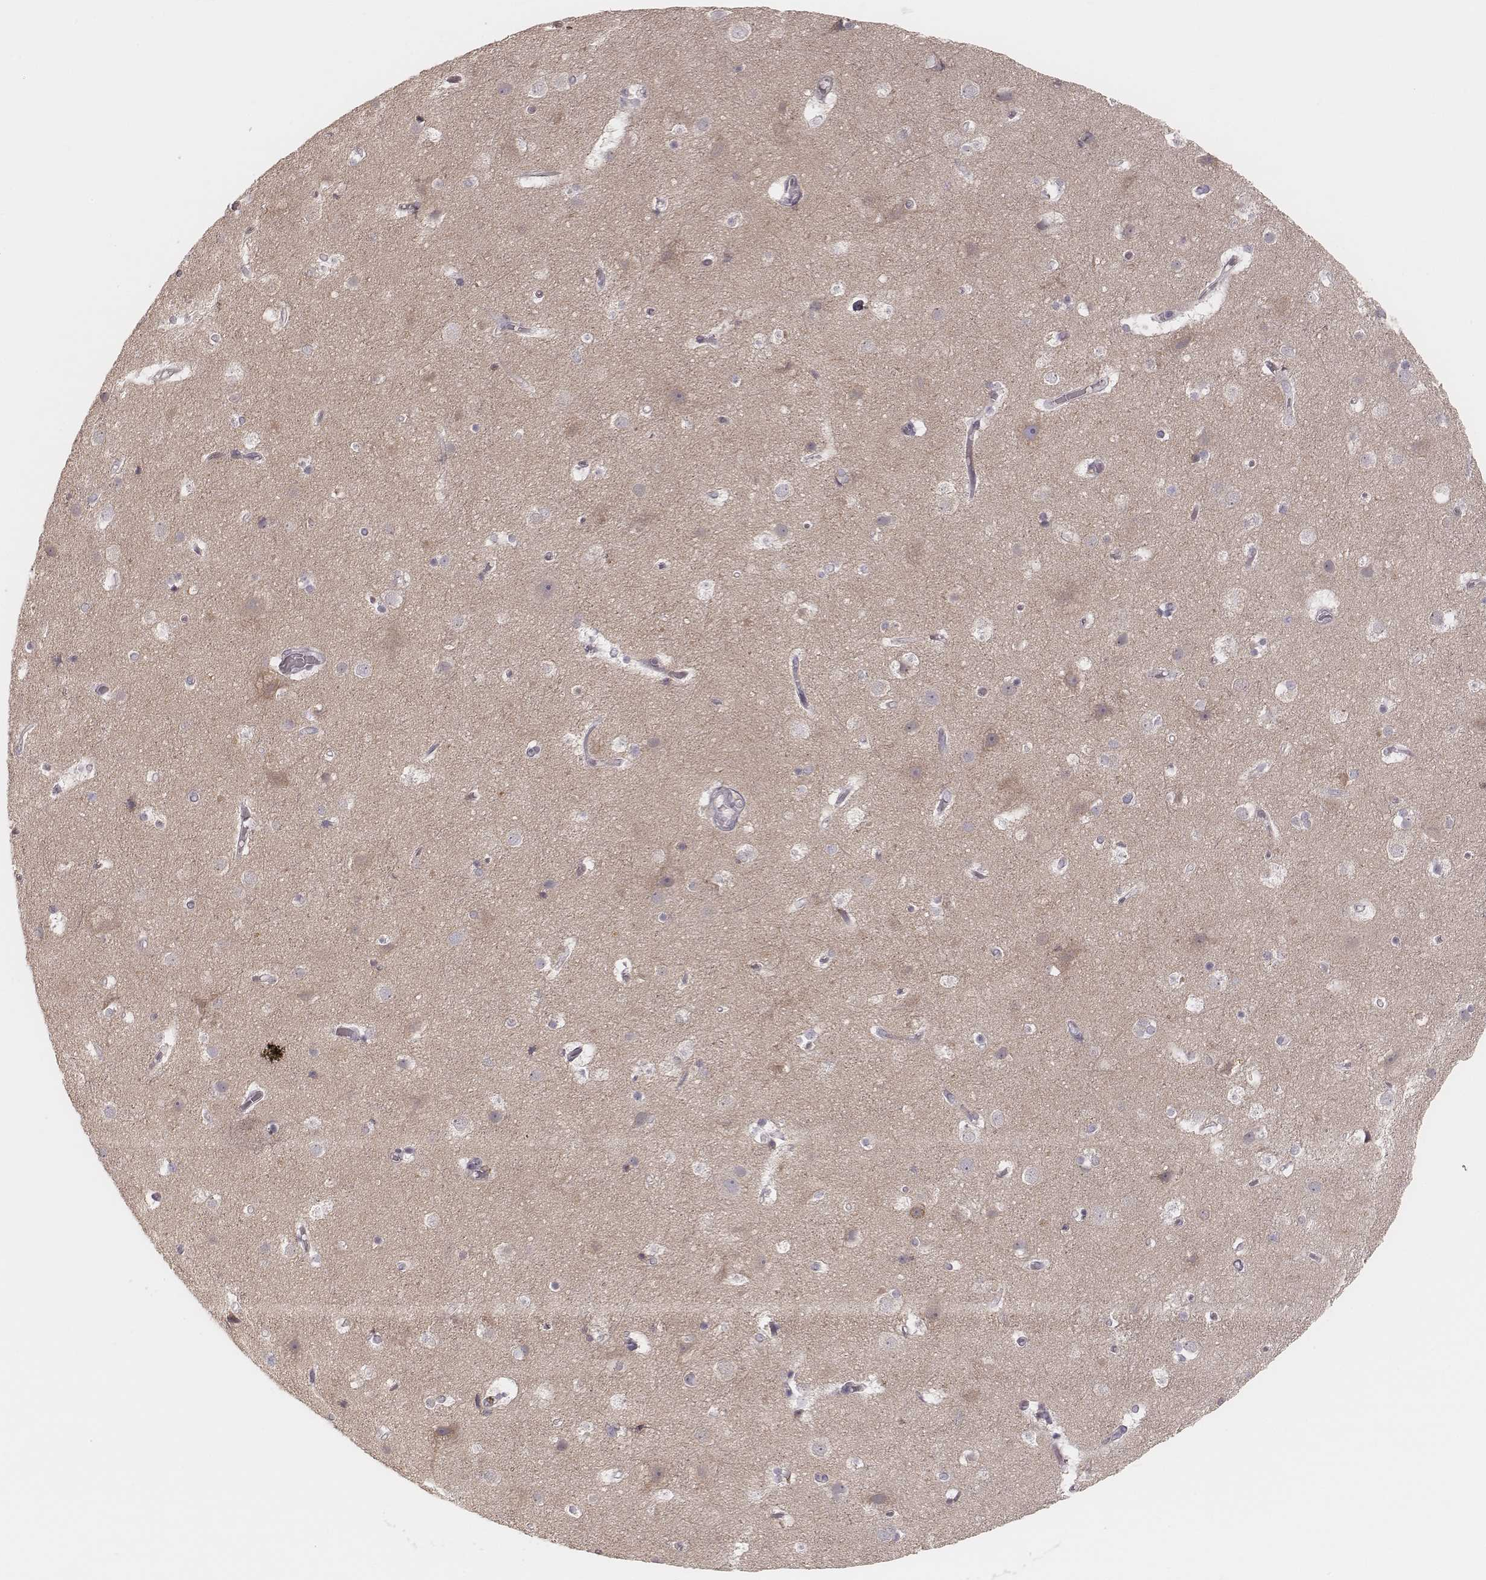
{"staining": {"intensity": "negative", "quantity": "none", "location": "none"}, "tissue": "cerebral cortex", "cell_type": "Endothelial cells", "image_type": "normal", "snomed": [{"axis": "morphology", "description": "Normal tissue, NOS"}, {"axis": "topography", "description": "Cerebral cortex"}], "caption": "IHC histopathology image of normal cerebral cortex: human cerebral cortex stained with DAB exhibits no significant protein expression in endothelial cells.", "gene": "KIF5C", "patient": {"sex": "female", "age": 52}}